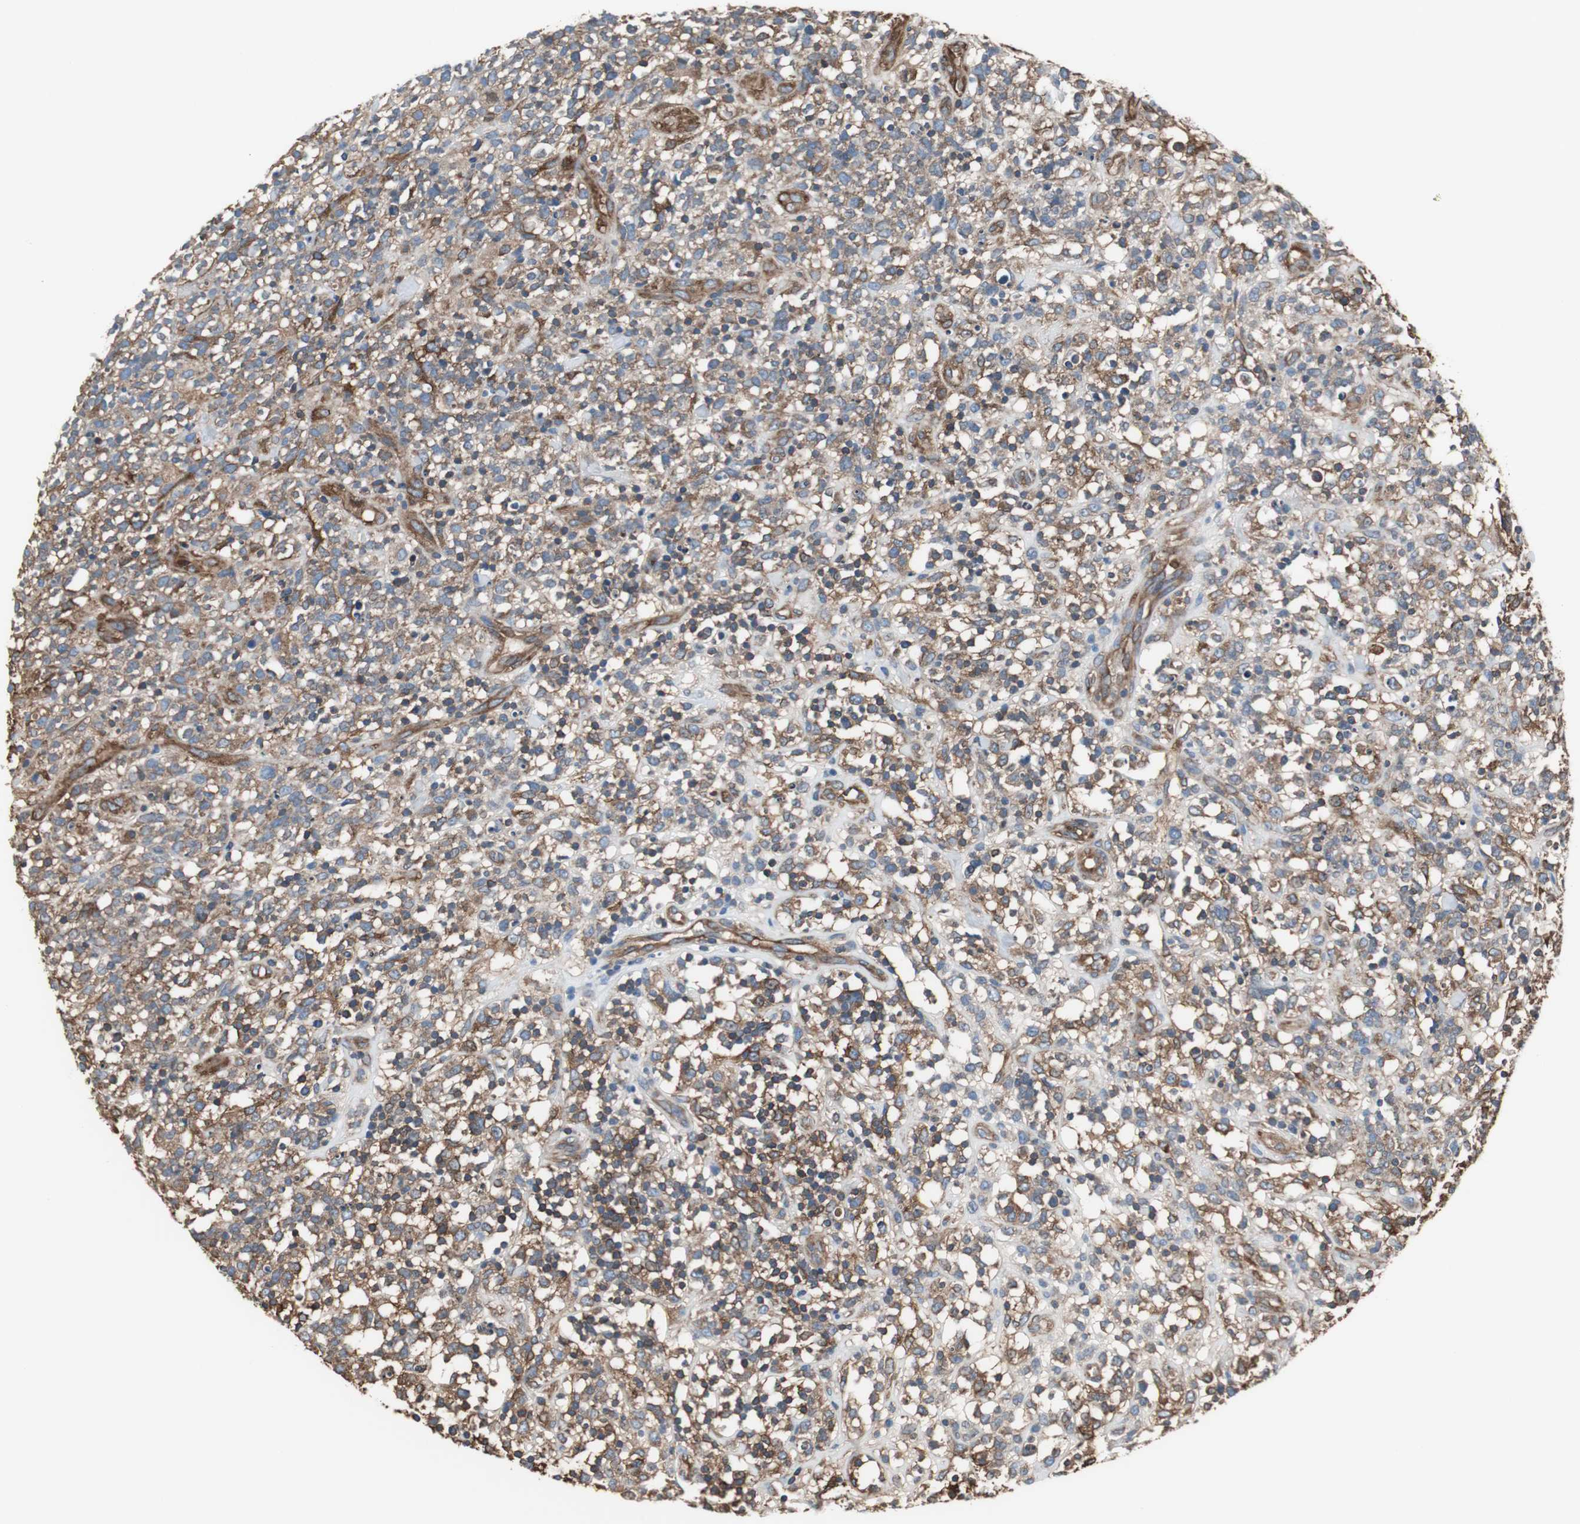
{"staining": {"intensity": "moderate", "quantity": ">75%", "location": "cytoplasmic/membranous"}, "tissue": "lymphoma", "cell_type": "Tumor cells", "image_type": "cancer", "snomed": [{"axis": "morphology", "description": "Malignant lymphoma, non-Hodgkin's type, High grade"}, {"axis": "topography", "description": "Lymph node"}], "caption": "Immunohistochemistry (IHC) image of human high-grade malignant lymphoma, non-Hodgkin's type stained for a protein (brown), which exhibits medium levels of moderate cytoplasmic/membranous positivity in approximately >75% of tumor cells.", "gene": "ACTN1", "patient": {"sex": "female", "age": 73}}